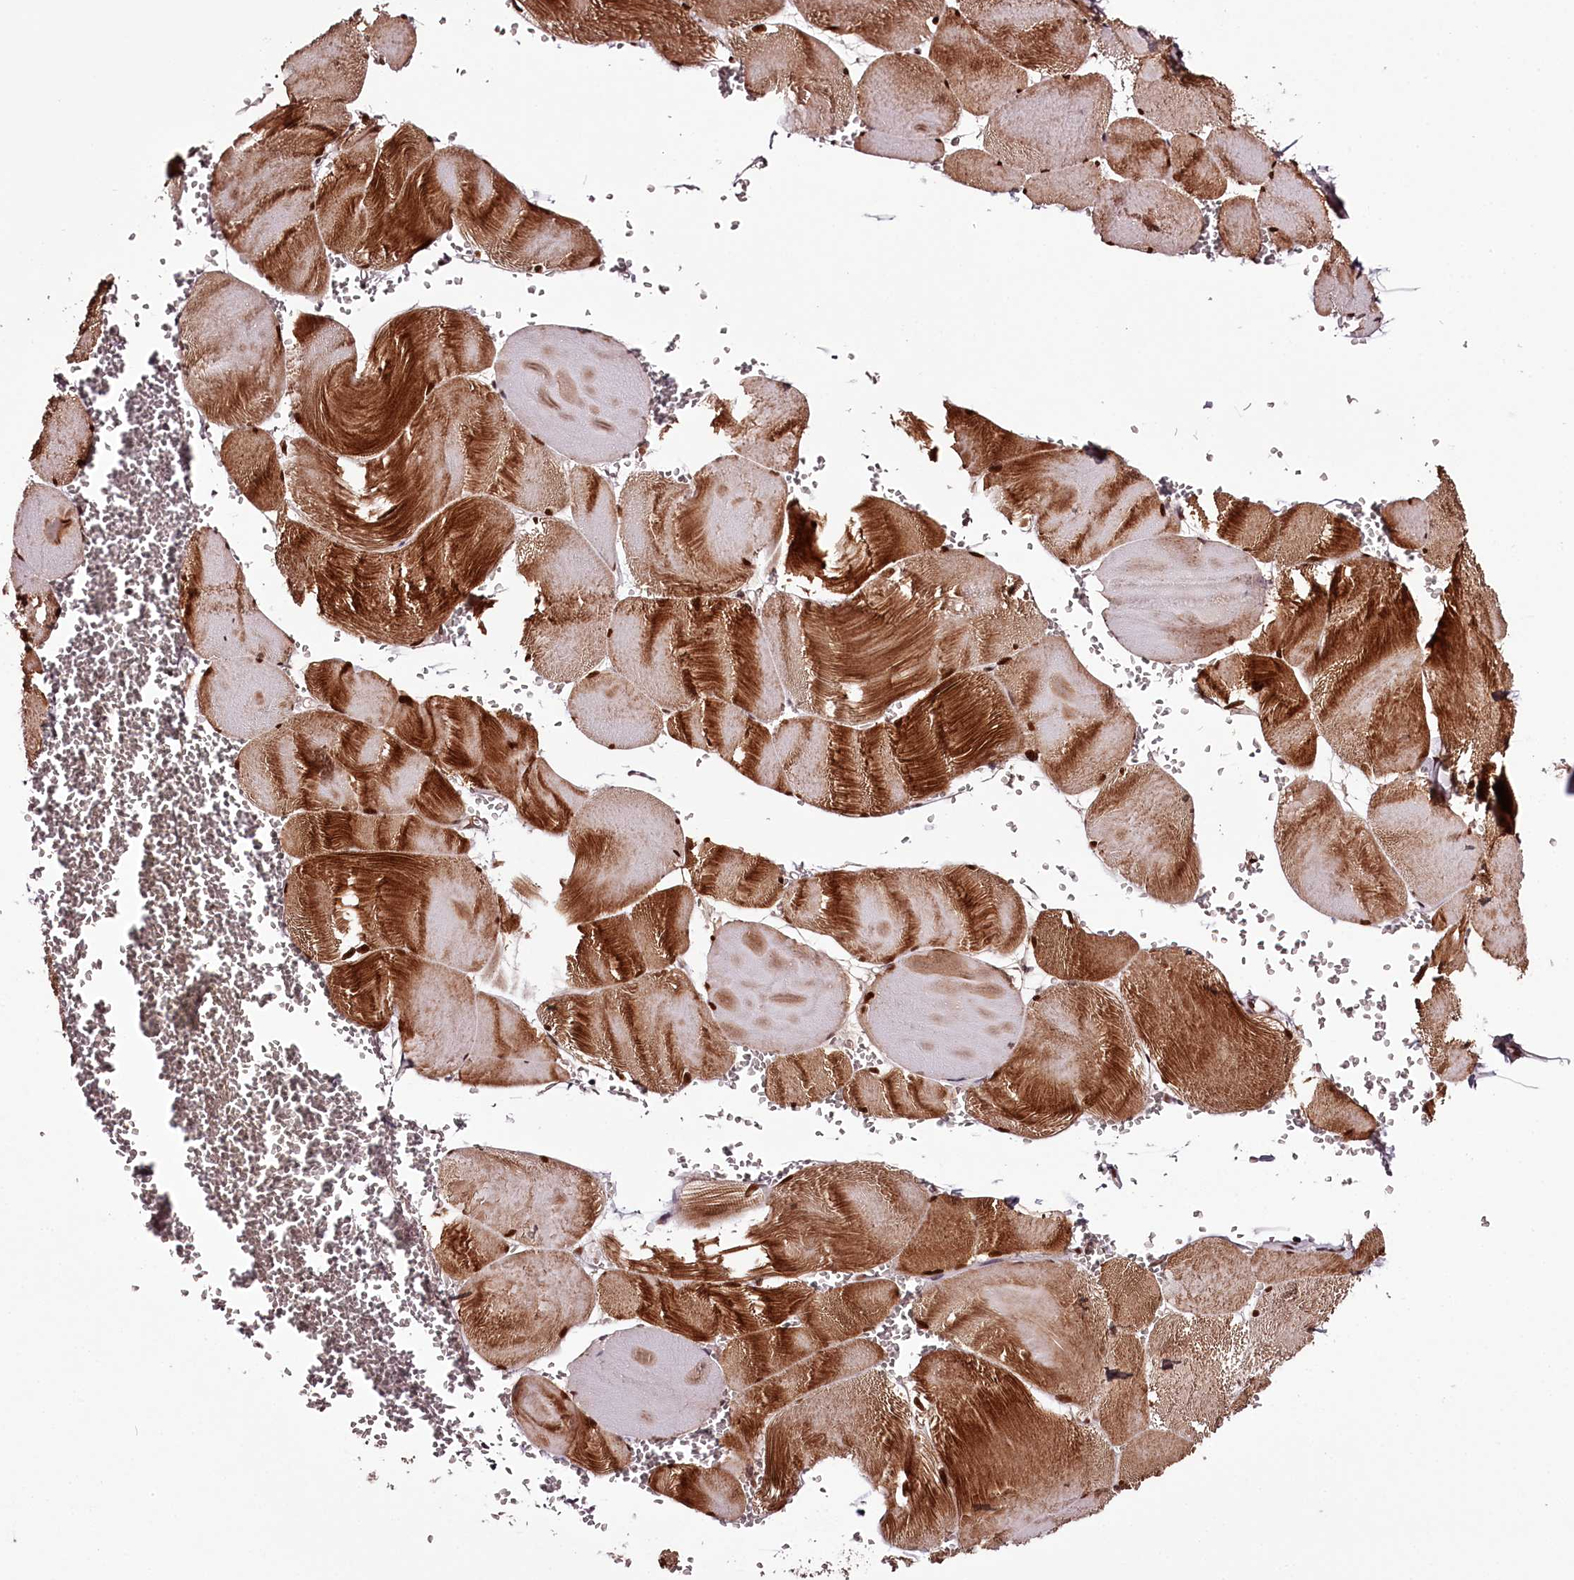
{"staining": {"intensity": "strong", "quantity": ">75%", "location": "cytoplasmic/membranous,nuclear"}, "tissue": "skeletal muscle", "cell_type": "Myocytes", "image_type": "normal", "snomed": [{"axis": "morphology", "description": "Normal tissue, NOS"}, {"axis": "morphology", "description": "Basal cell carcinoma"}, {"axis": "topography", "description": "Skeletal muscle"}], "caption": "Immunohistochemistry (IHC) of unremarkable human skeletal muscle displays high levels of strong cytoplasmic/membranous,nuclear staining in about >75% of myocytes. (Stains: DAB (3,3'-diaminobenzidine) in brown, nuclei in blue, Microscopy: brightfield microscopy at high magnification).", "gene": "TTC33", "patient": {"sex": "female", "age": 64}}